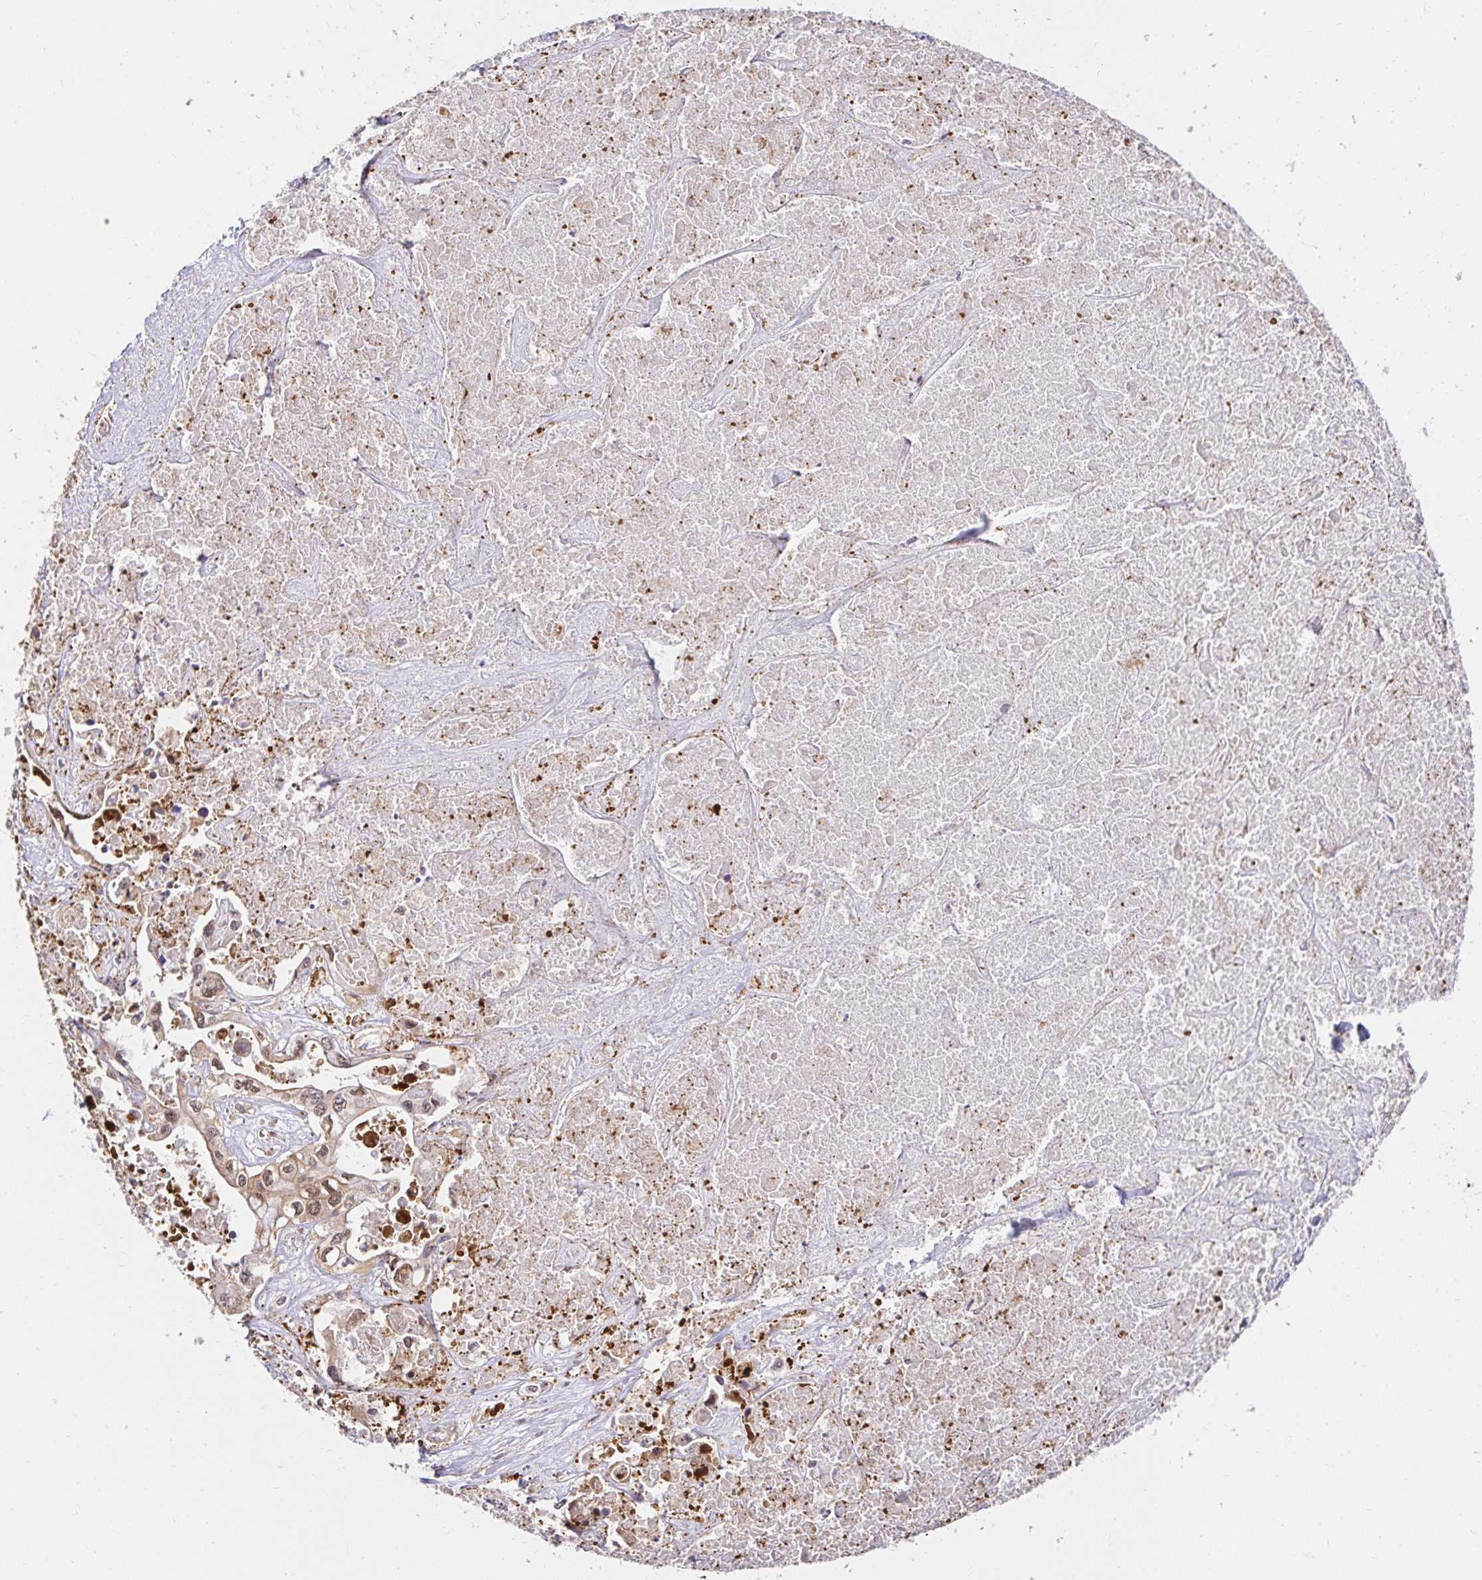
{"staining": {"intensity": "moderate", "quantity": "25%-75%", "location": "nuclear"}, "tissue": "liver cancer", "cell_type": "Tumor cells", "image_type": "cancer", "snomed": [{"axis": "morphology", "description": "Cholangiocarcinoma"}, {"axis": "topography", "description": "Liver"}], "caption": "This micrograph demonstrates immunohistochemistry (IHC) staining of liver cholangiocarcinoma, with medium moderate nuclear staining in approximately 25%-75% of tumor cells.", "gene": "PSMA4", "patient": {"sex": "female", "age": 64}}